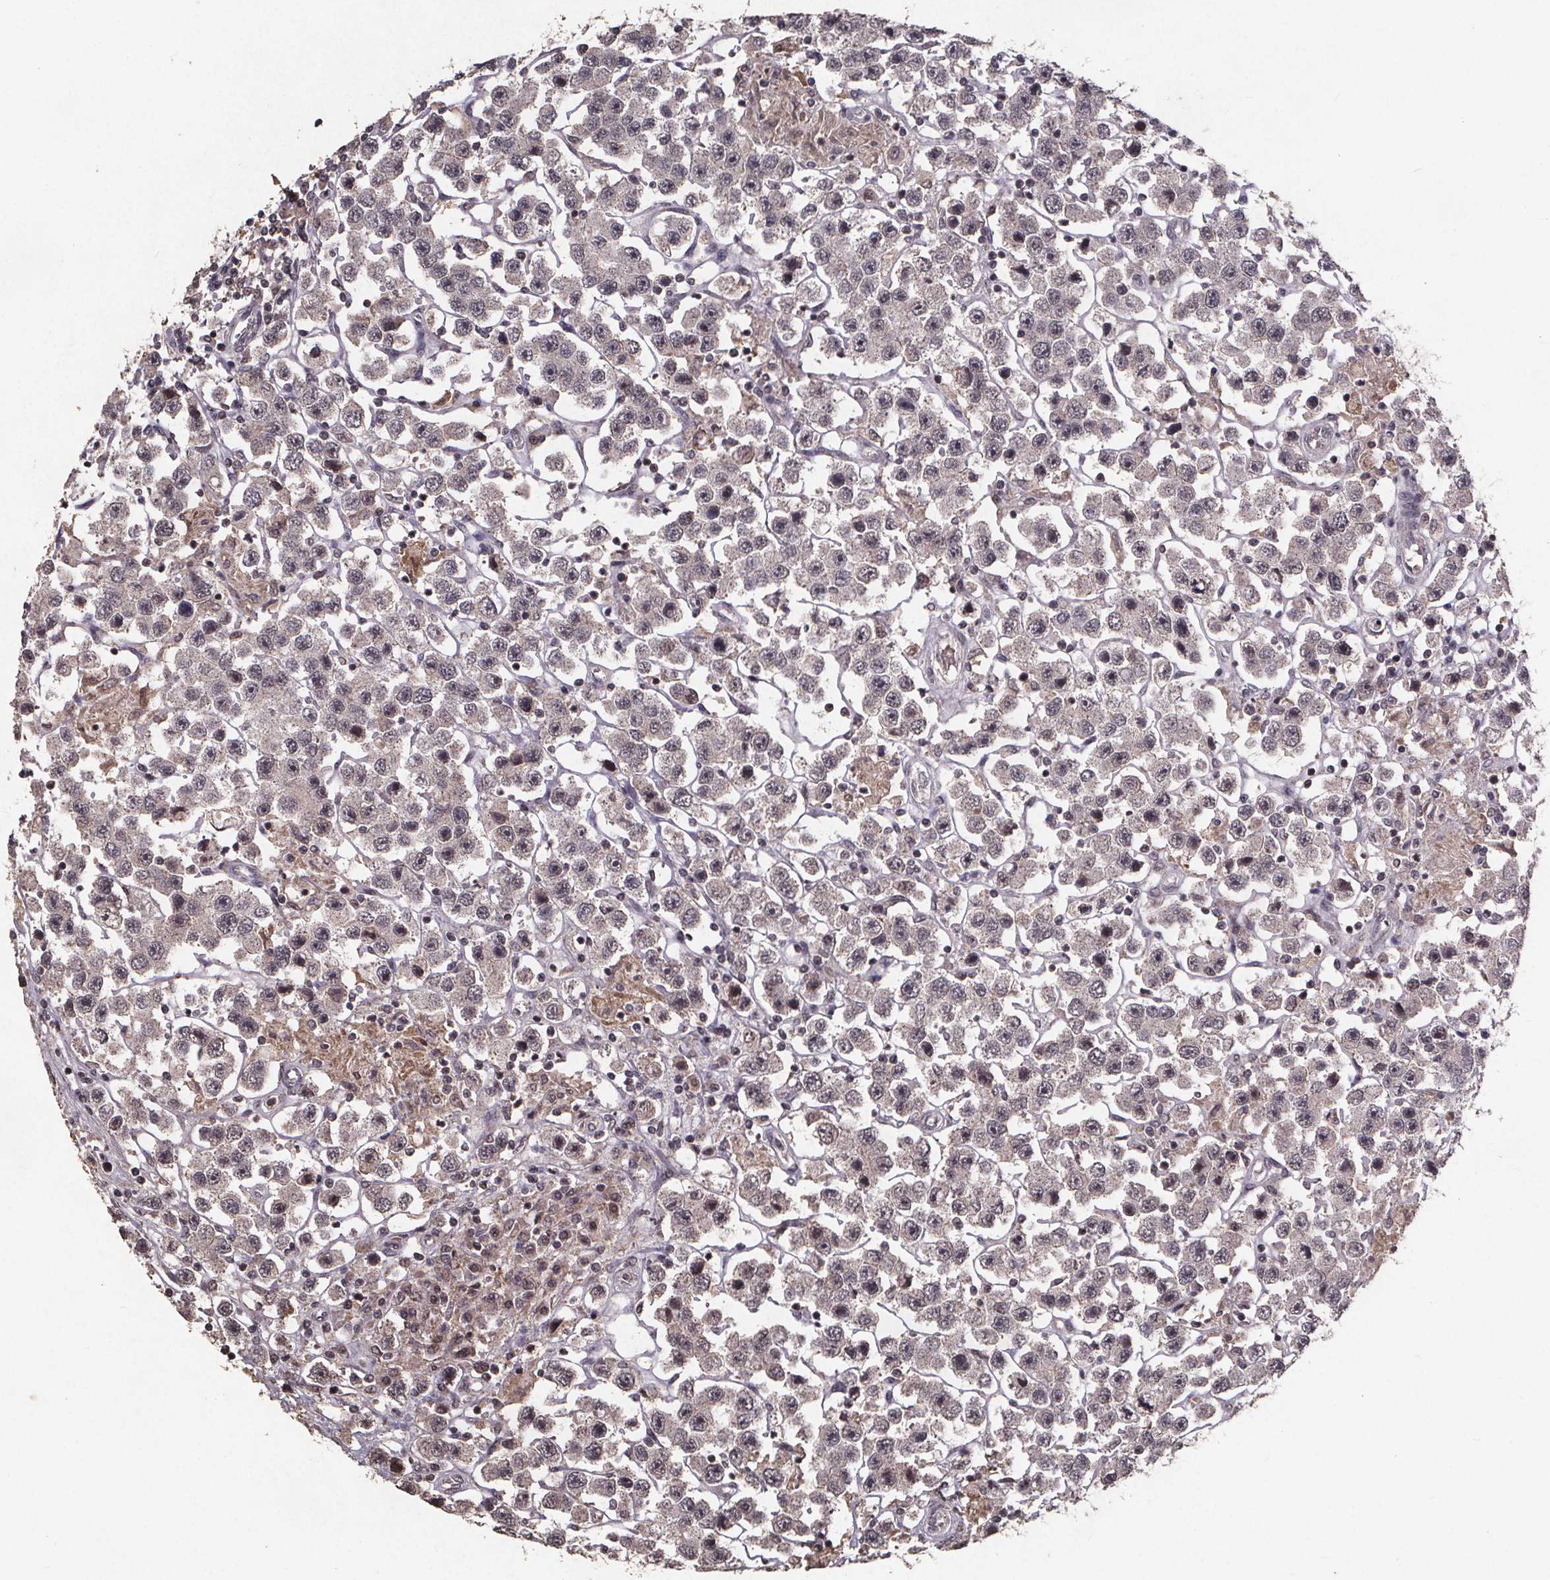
{"staining": {"intensity": "weak", "quantity": "25%-75%", "location": "cytoplasmic/membranous,nuclear"}, "tissue": "testis cancer", "cell_type": "Tumor cells", "image_type": "cancer", "snomed": [{"axis": "morphology", "description": "Seminoma, NOS"}, {"axis": "topography", "description": "Testis"}], "caption": "IHC staining of testis seminoma, which reveals low levels of weak cytoplasmic/membranous and nuclear positivity in approximately 25%-75% of tumor cells indicating weak cytoplasmic/membranous and nuclear protein expression. The staining was performed using DAB (brown) for protein detection and nuclei were counterstained in hematoxylin (blue).", "gene": "GPX3", "patient": {"sex": "male", "age": 45}}